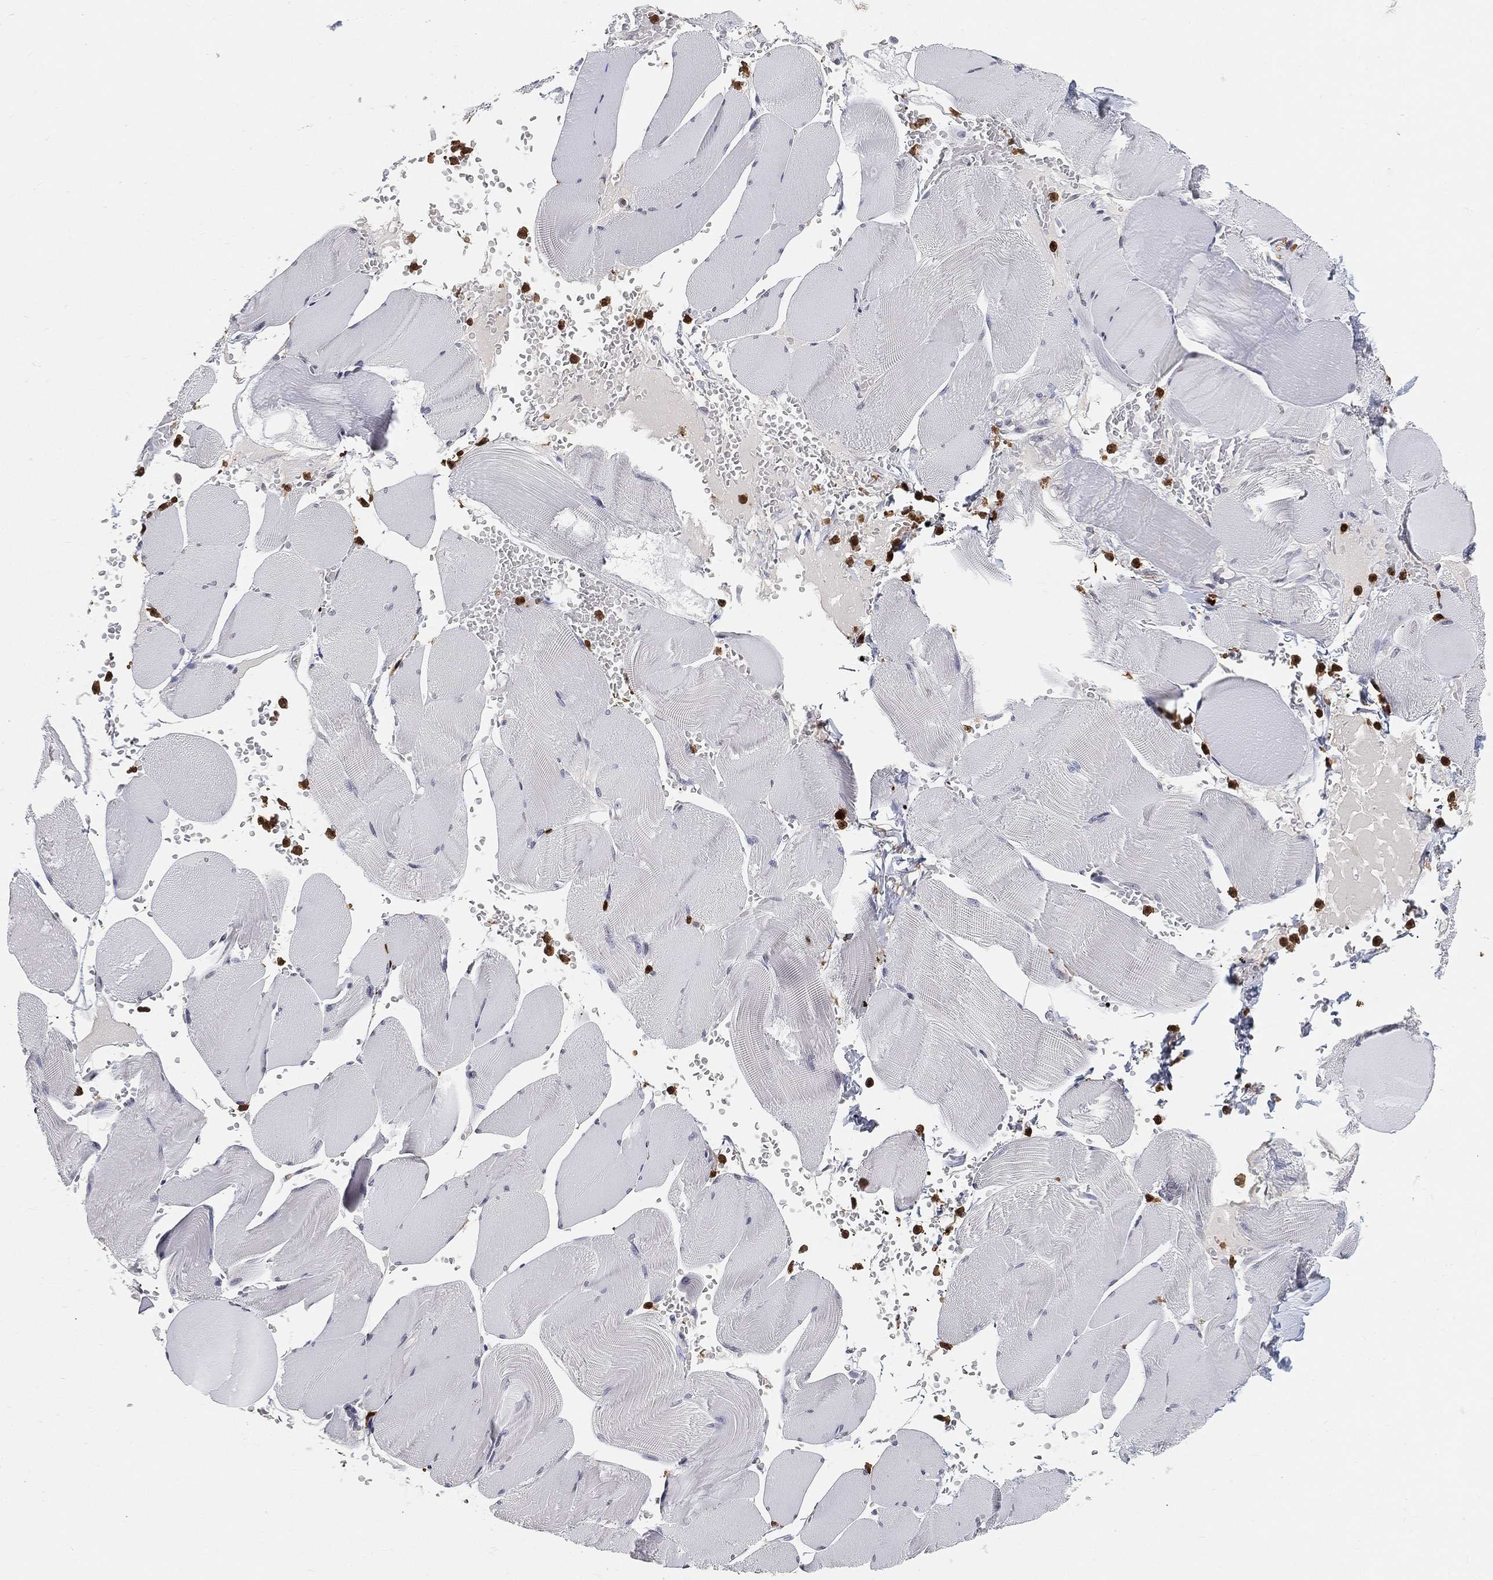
{"staining": {"intensity": "negative", "quantity": "none", "location": "none"}, "tissue": "skeletal muscle", "cell_type": "Myocytes", "image_type": "normal", "snomed": [{"axis": "morphology", "description": "Normal tissue, NOS"}, {"axis": "topography", "description": "Skeletal muscle"}], "caption": "DAB (3,3'-diaminobenzidine) immunohistochemical staining of unremarkable human skeletal muscle demonstrates no significant expression in myocytes.", "gene": "ARG1", "patient": {"sex": "male", "age": 56}}